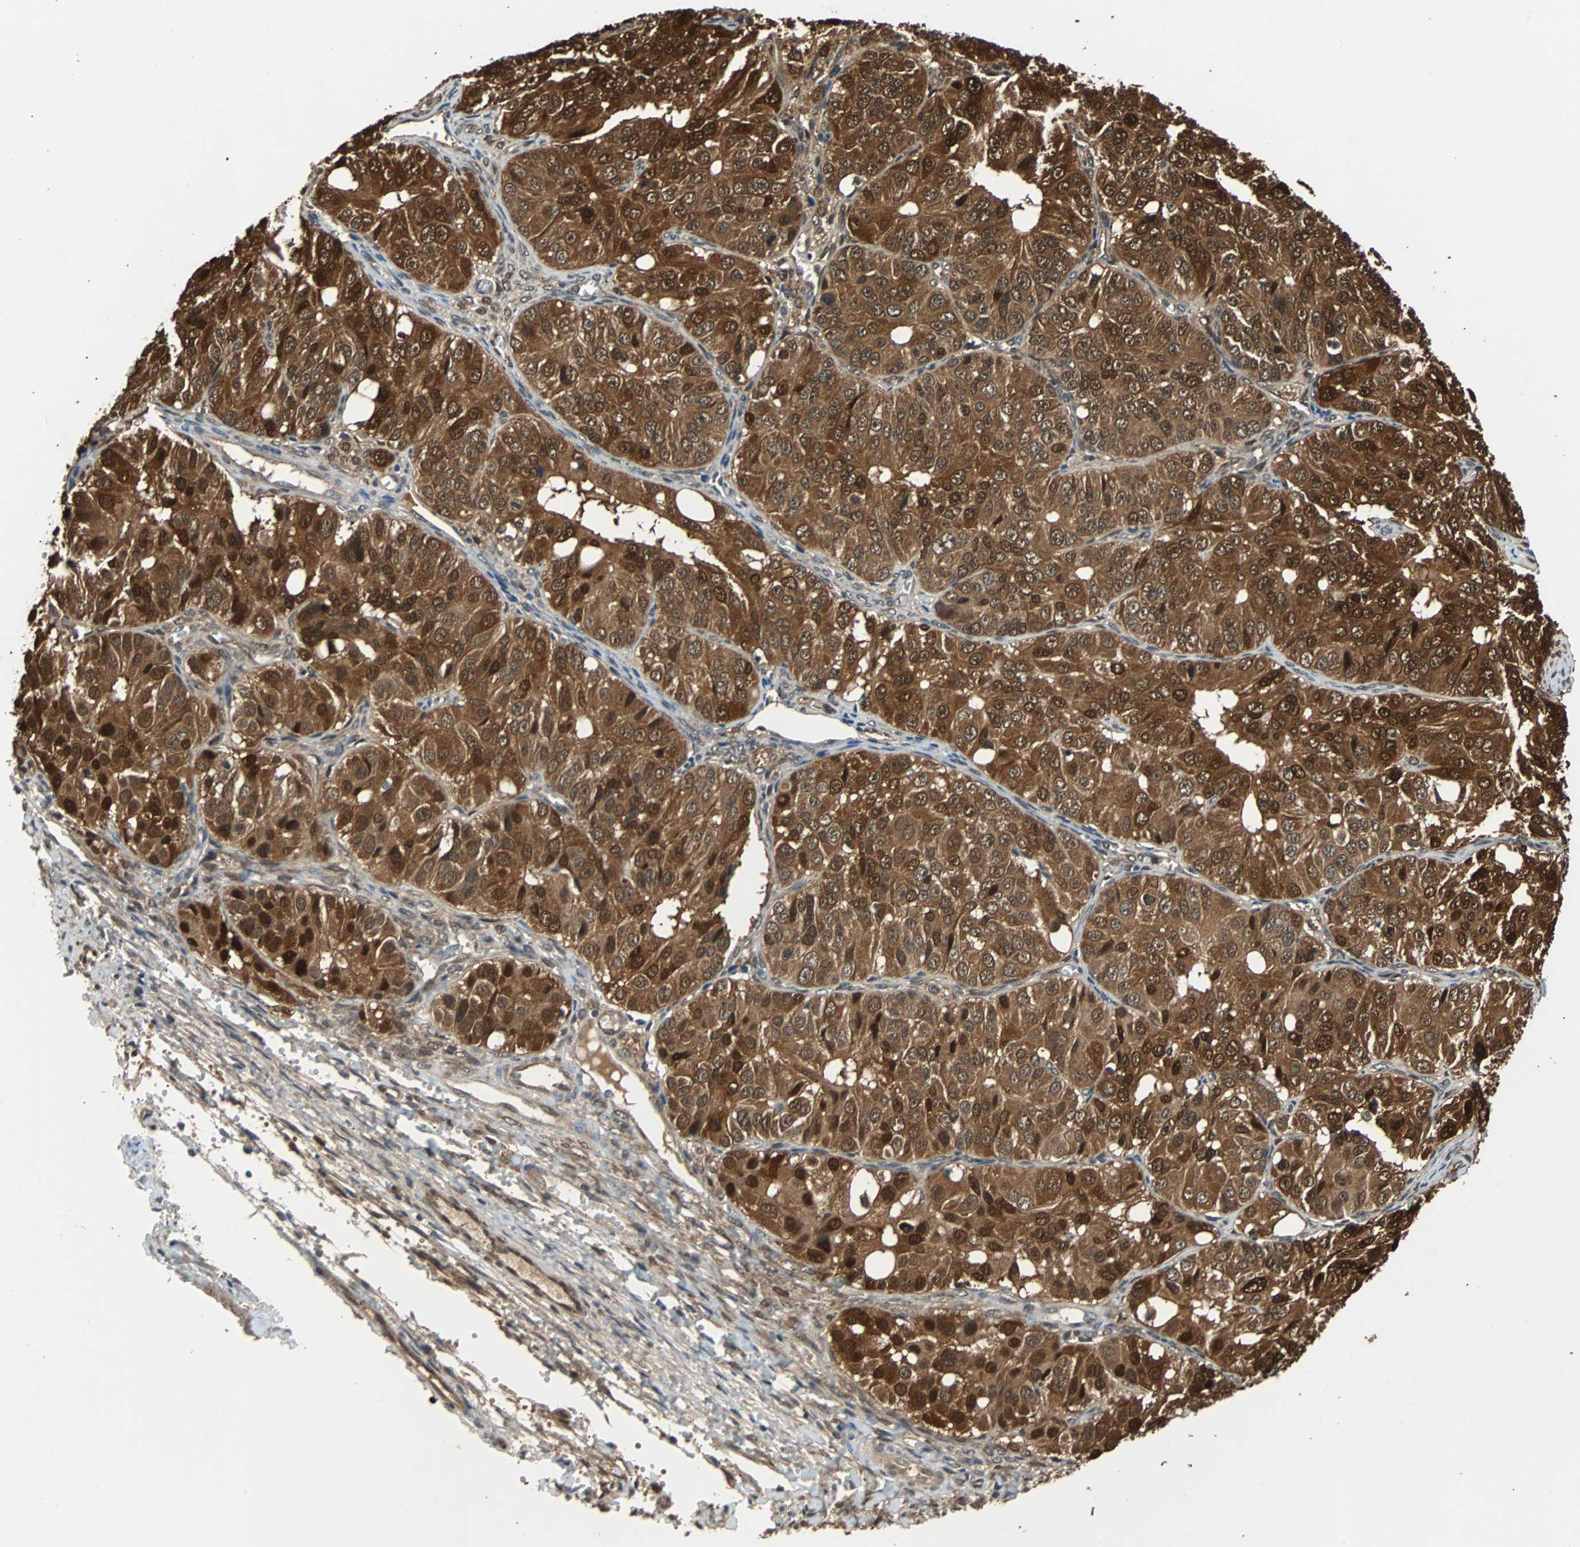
{"staining": {"intensity": "strong", "quantity": ">75%", "location": "cytoplasmic/membranous,nuclear"}, "tissue": "ovarian cancer", "cell_type": "Tumor cells", "image_type": "cancer", "snomed": [{"axis": "morphology", "description": "Carcinoma, endometroid"}, {"axis": "topography", "description": "Ovary"}], "caption": "IHC (DAB (3,3'-diaminobenzidine)) staining of human ovarian endometroid carcinoma demonstrates strong cytoplasmic/membranous and nuclear protein expression in approximately >75% of tumor cells.", "gene": "PRDX6", "patient": {"sex": "female", "age": 51}}